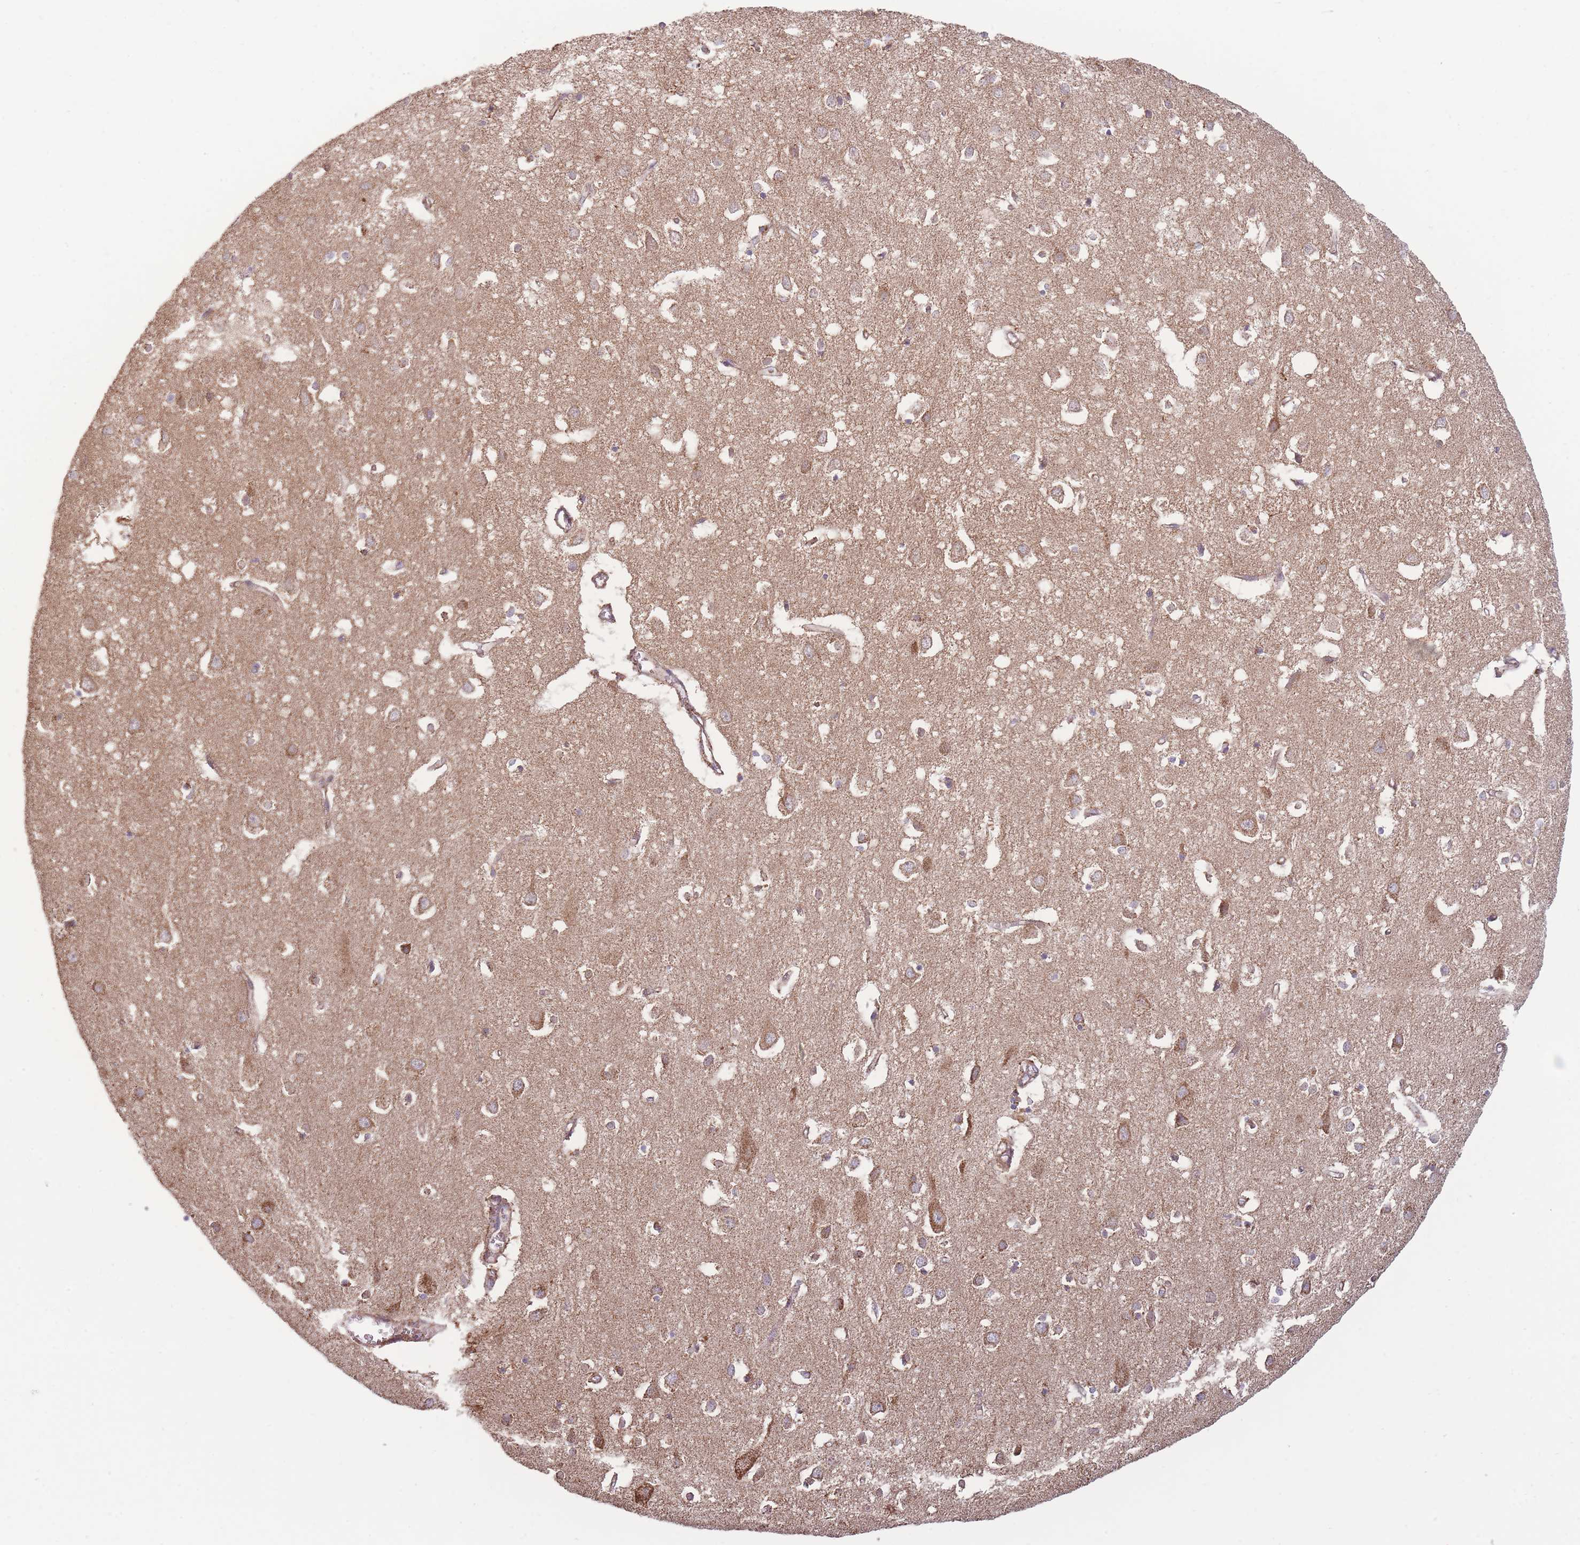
{"staining": {"intensity": "moderate", "quantity": ">75%", "location": "cytoplasmic/membranous"}, "tissue": "cerebral cortex", "cell_type": "Endothelial cells", "image_type": "normal", "snomed": [{"axis": "morphology", "description": "Normal tissue, NOS"}, {"axis": "topography", "description": "Cerebral cortex"}], "caption": "Unremarkable cerebral cortex shows moderate cytoplasmic/membranous positivity in about >75% of endothelial cells, visualized by immunohistochemistry. Using DAB (brown) and hematoxylin (blue) stains, captured at high magnification using brightfield microscopy.", "gene": "KIF16B", "patient": {"sex": "male", "age": 70}}